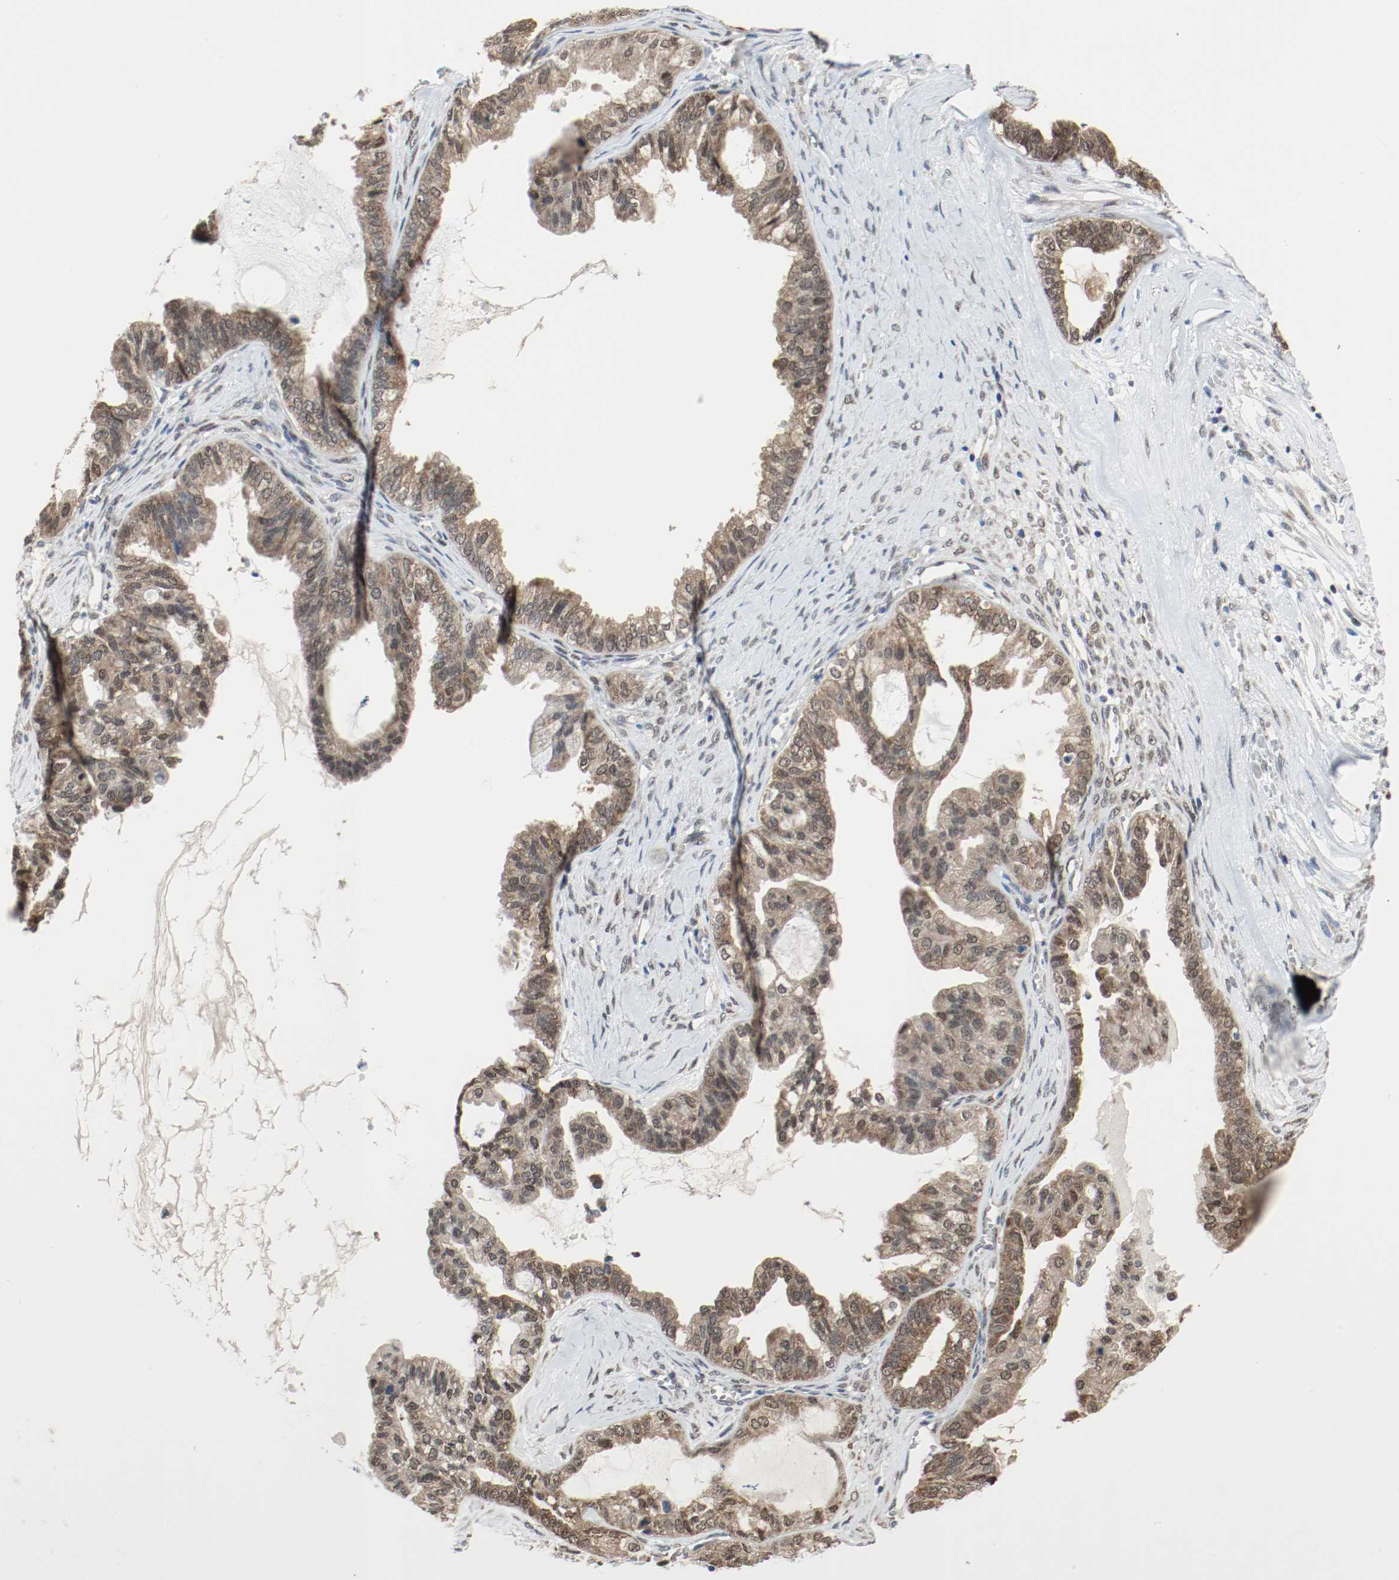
{"staining": {"intensity": "moderate", "quantity": ">75%", "location": "cytoplasmic/membranous,nuclear"}, "tissue": "ovarian cancer", "cell_type": "Tumor cells", "image_type": "cancer", "snomed": [{"axis": "morphology", "description": "Carcinoma, NOS"}, {"axis": "morphology", "description": "Carcinoma, endometroid"}, {"axis": "topography", "description": "Ovary"}], "caption": "IHC staining of ovarian cancer (carcinoma), which displays medium levels of moderate cytoplasmic/membranous and nuclear positivity in approximately >75% of tumor cells indicating moderate cytoplasmic/membranous and nuclear protein staining. The staining was performed using DAB (3,3'-diaminobenzidine) (brown) for protein detection and nuclei were counterstained in hematoxylin (blue).", "gene": "PPME1", "patient": {"sex": "female", "age": 50}}